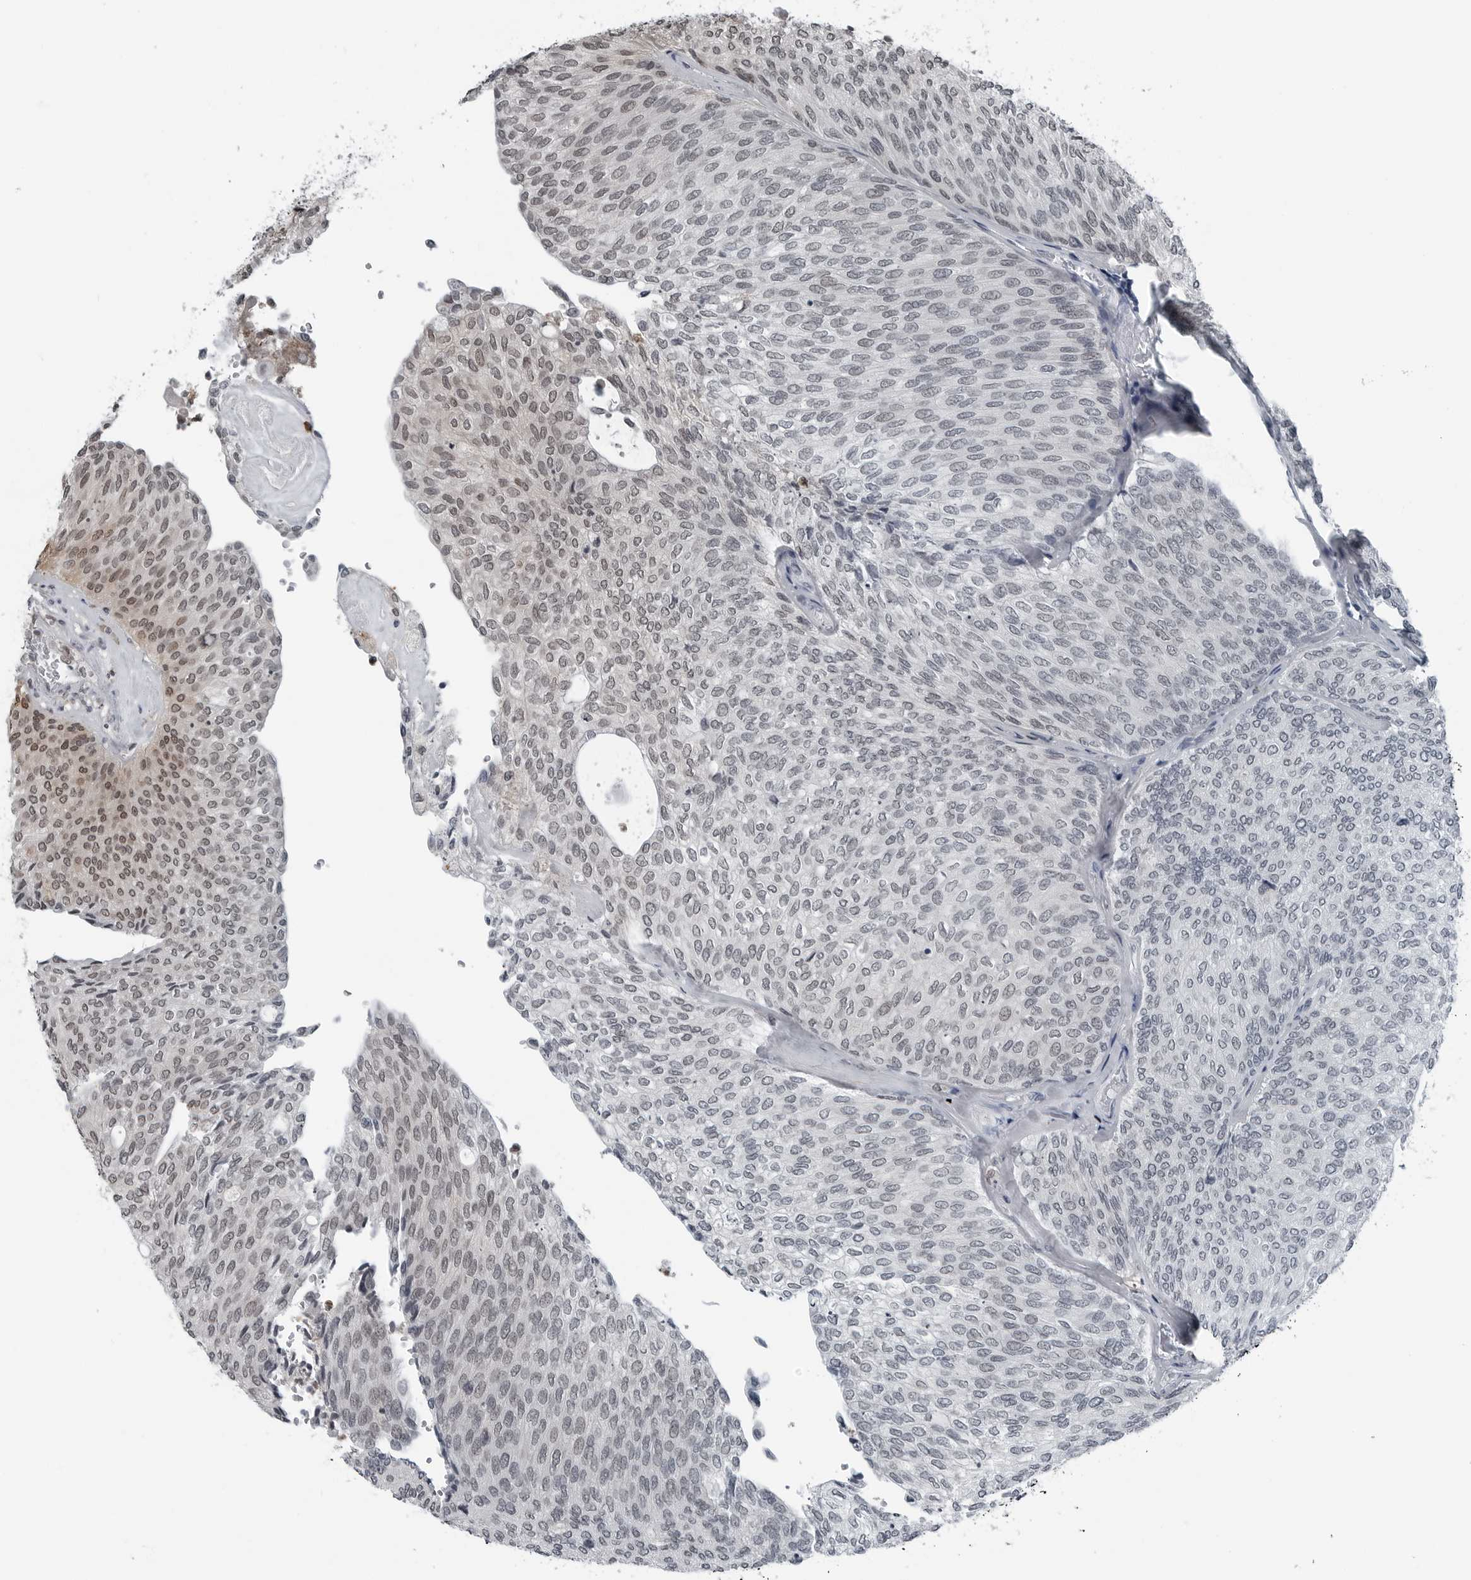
{"staining": {"intensity": "weak", "quantity": "25%-75%", "location": "nuclear"}, "tissue": "urothelial cancer", "cell_type": "Tumor cells", "image_type": "cancer", "snomed": [{"axis": "morphology", "description": "Urothelial carcinoma, Low grade"}, {"axis": "topography", "description": "Urinary bladder"}], "caption": "High-magnification brightfield microscopy of urothelial cancer stained with DAB (3,3'-diaminobenzidine) (brown) and counterstained with hematoxylin (blue). tumor cells exhibit weak nuclear positivity is present in approximately25%-75% of cells.", "gene": "AKR1A1", "patient": {"sex": "female", "age": 79}}